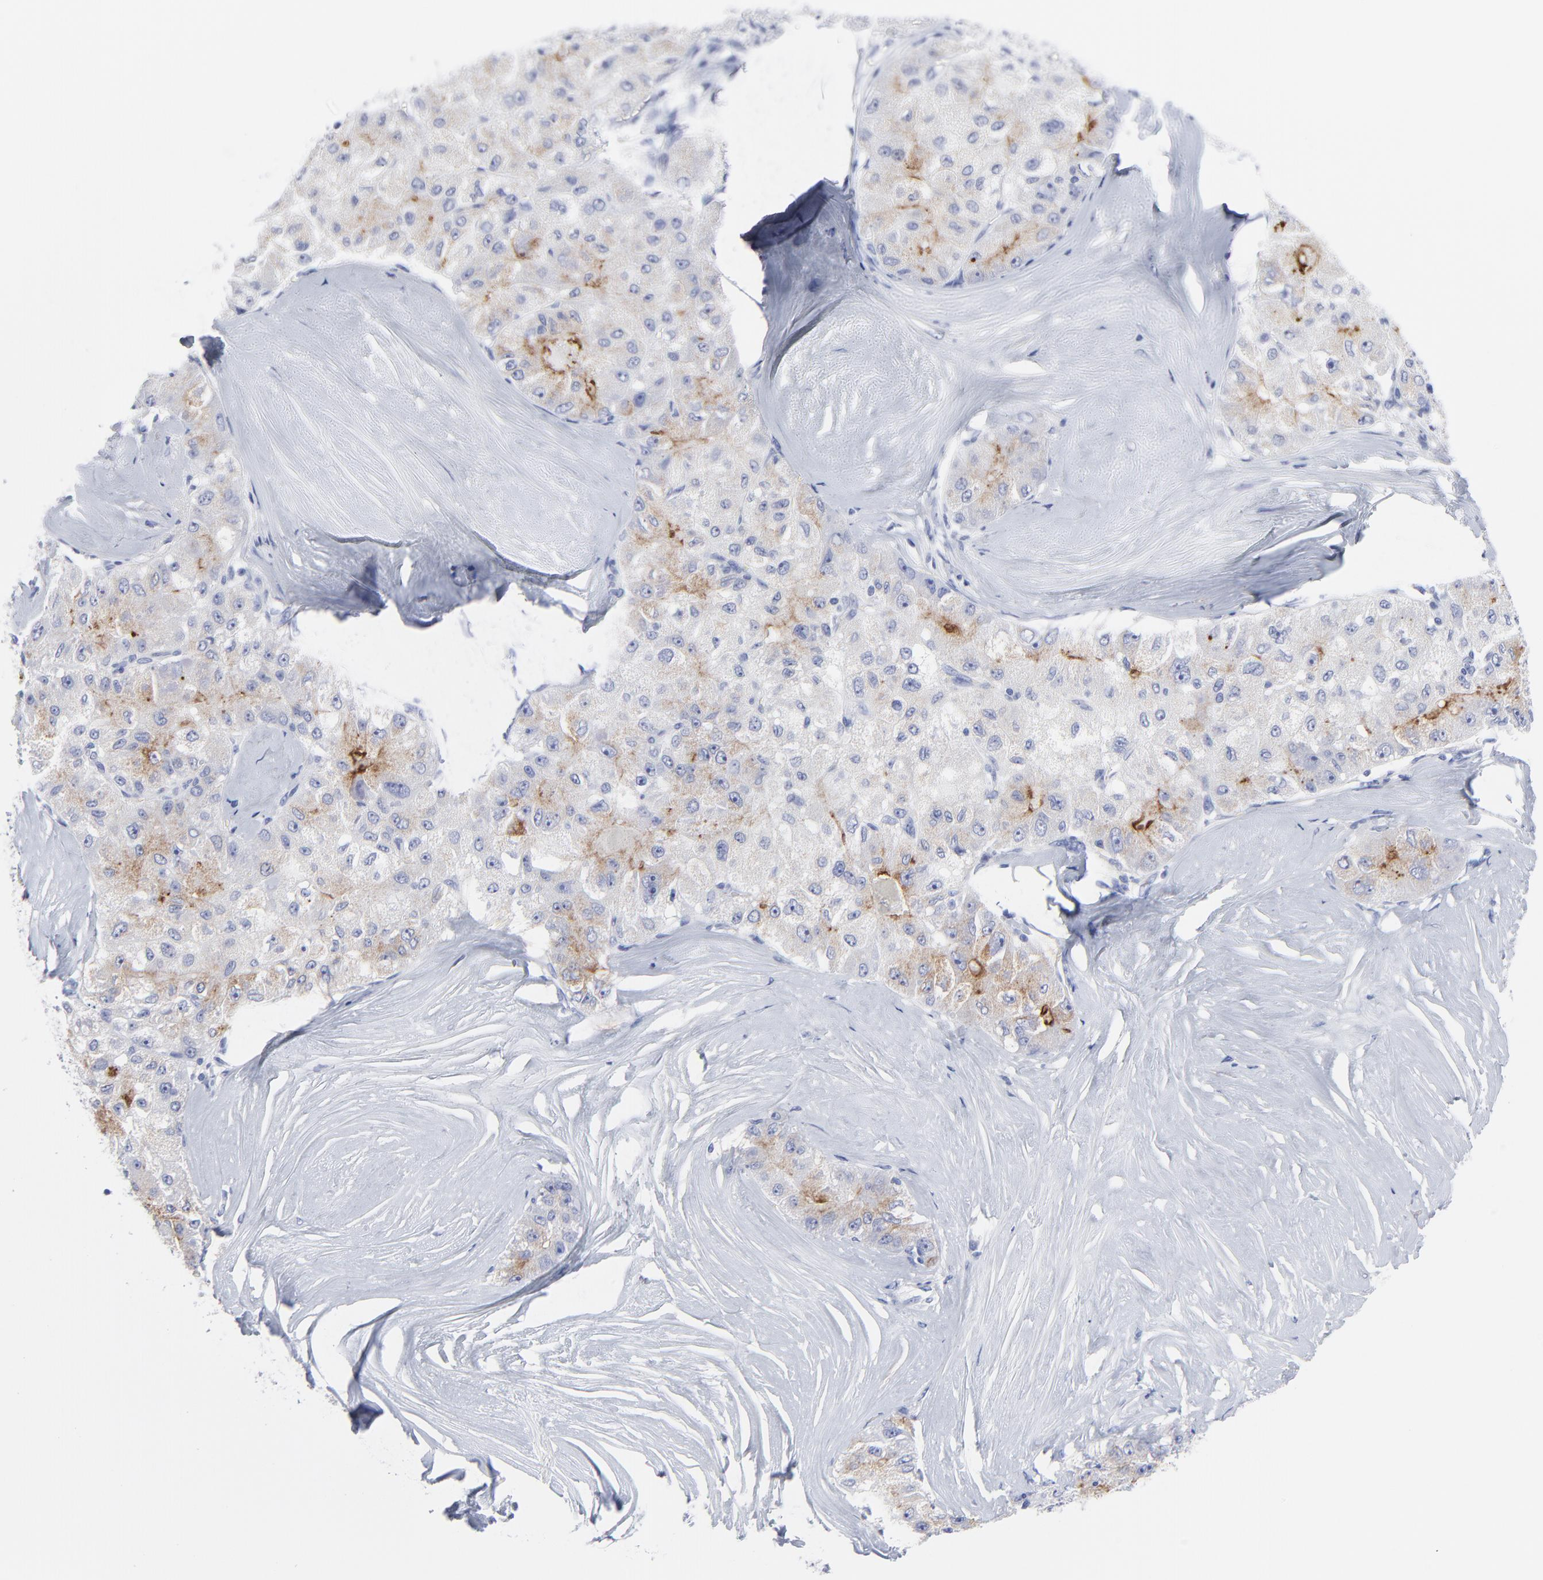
{"staining": {"intensity": "moderate", "quantity": "25%-75%", "location": "cytoplasmic/membranous"}, "tissue": "liver cancer", "cell_type": "Tumor cells", "image_type": "cancer", "snomed": [{"axis": "morphology", "description": "Carcinoma, Hepatocellular, NOS"}, {"axis": "topography", "description": "Liver"}], "caption": "Immunohistochemistry of liver cancer demonstrates medium levels of moderate cytoplasmic/membranous positivity in approximately 25%-75% of tumor cells.", "gene": "CNTN3", "patient": {"sex": "male", "age": 80}}